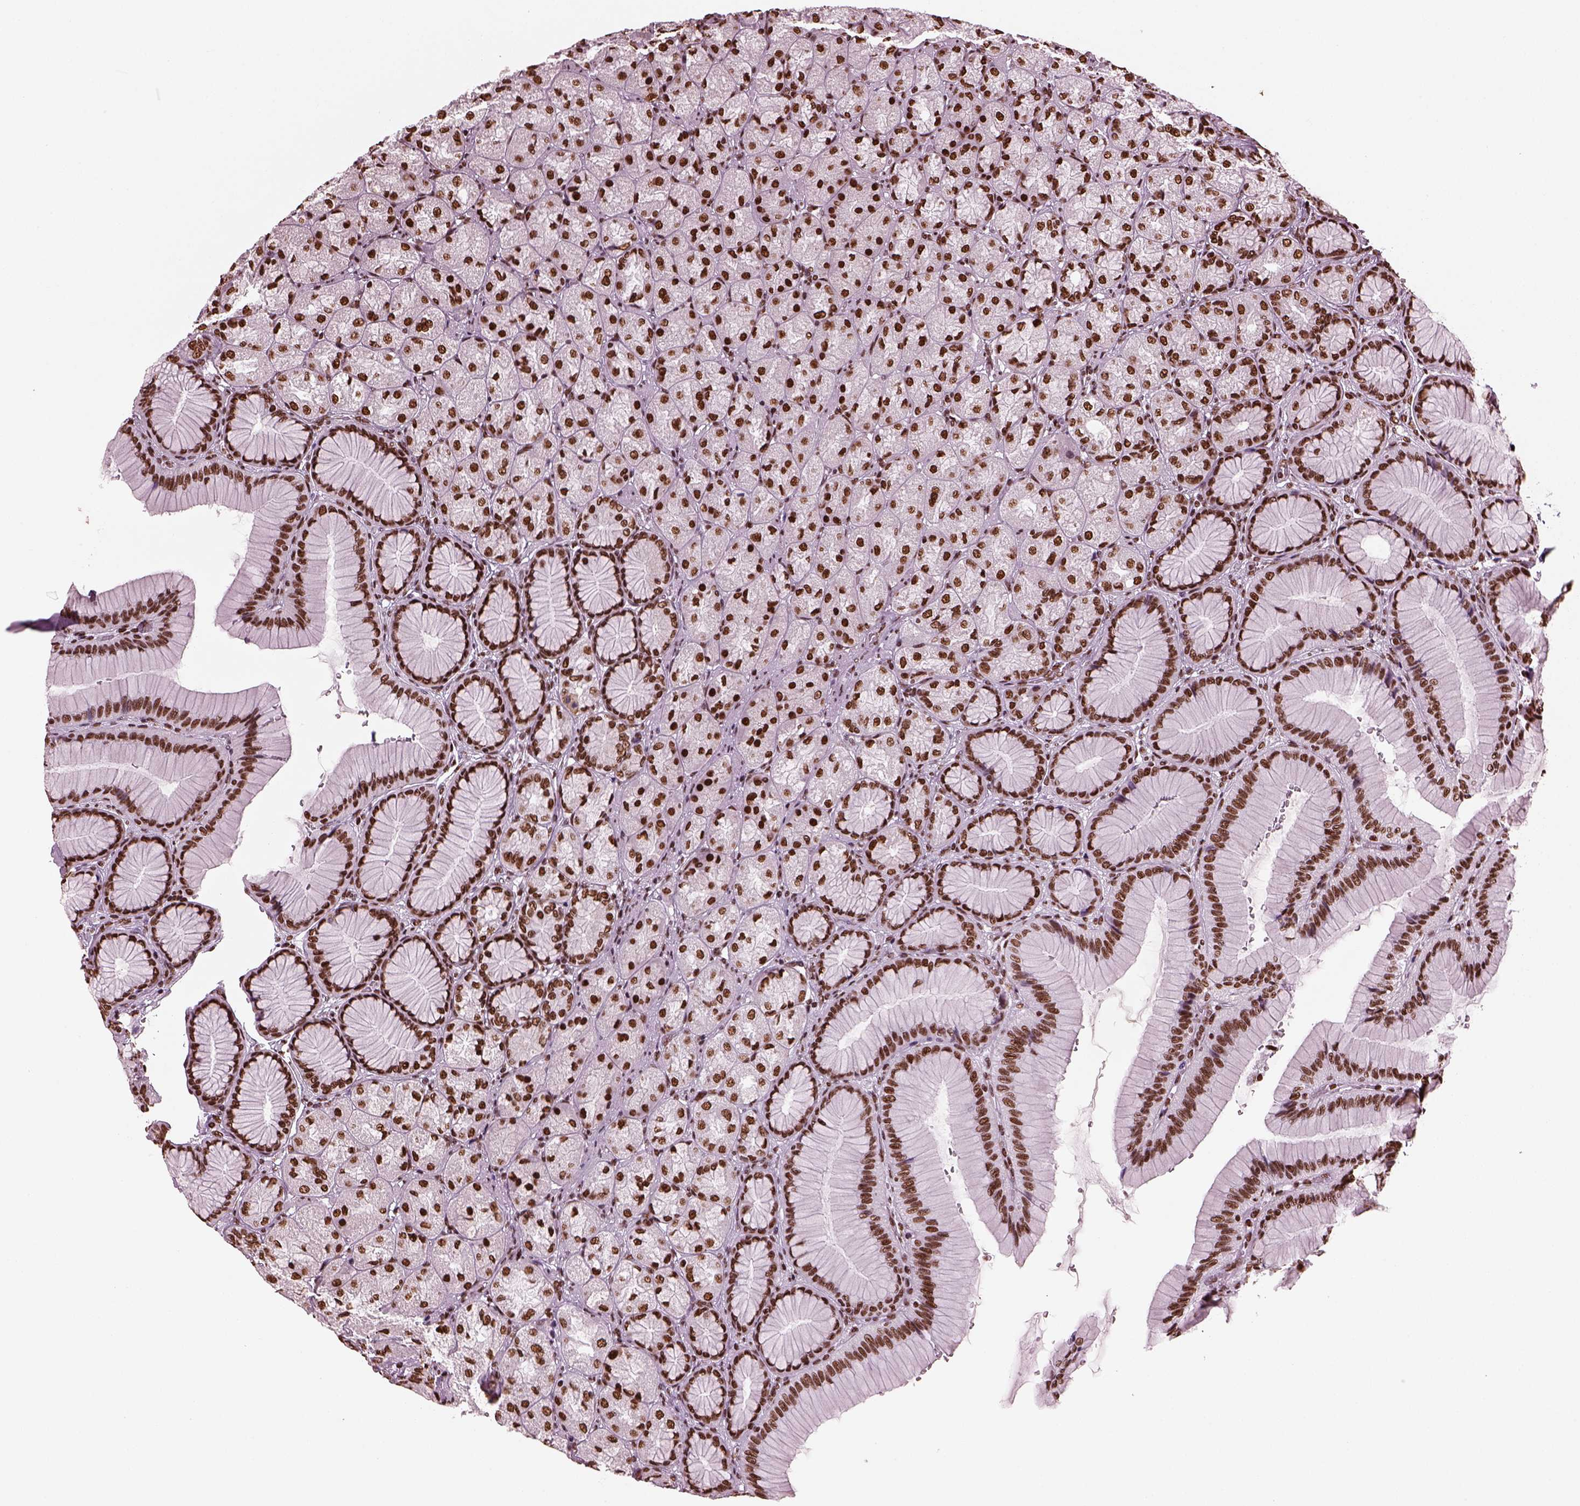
{"staining": {"intensity": "strong", "quantity": ">75%", "location": "nuclear"}, "tissue": "stomach", "cell_type": "Glandular cells", "image_type": "normal", "snomed": [{"axis": "morphology", "description": "Normal tissue, NOS"}, {"axis": "morphology", "description": "Adenocarcinoma, NOS"}, {"axis": "morphology", "description": "Adenocarcinoma, High grade"}, {"axis": "topography", "description": "Stomach, upper"}, {"axis": "topography", "description": "Stomach"}], "caption": "Glandular cells reveal high levels of strong nuclear positivity in approximately >75% of cells in normal human stomach.", "gene": "CBFA2T3", "patient": {"sex": "female", "age": 65}}